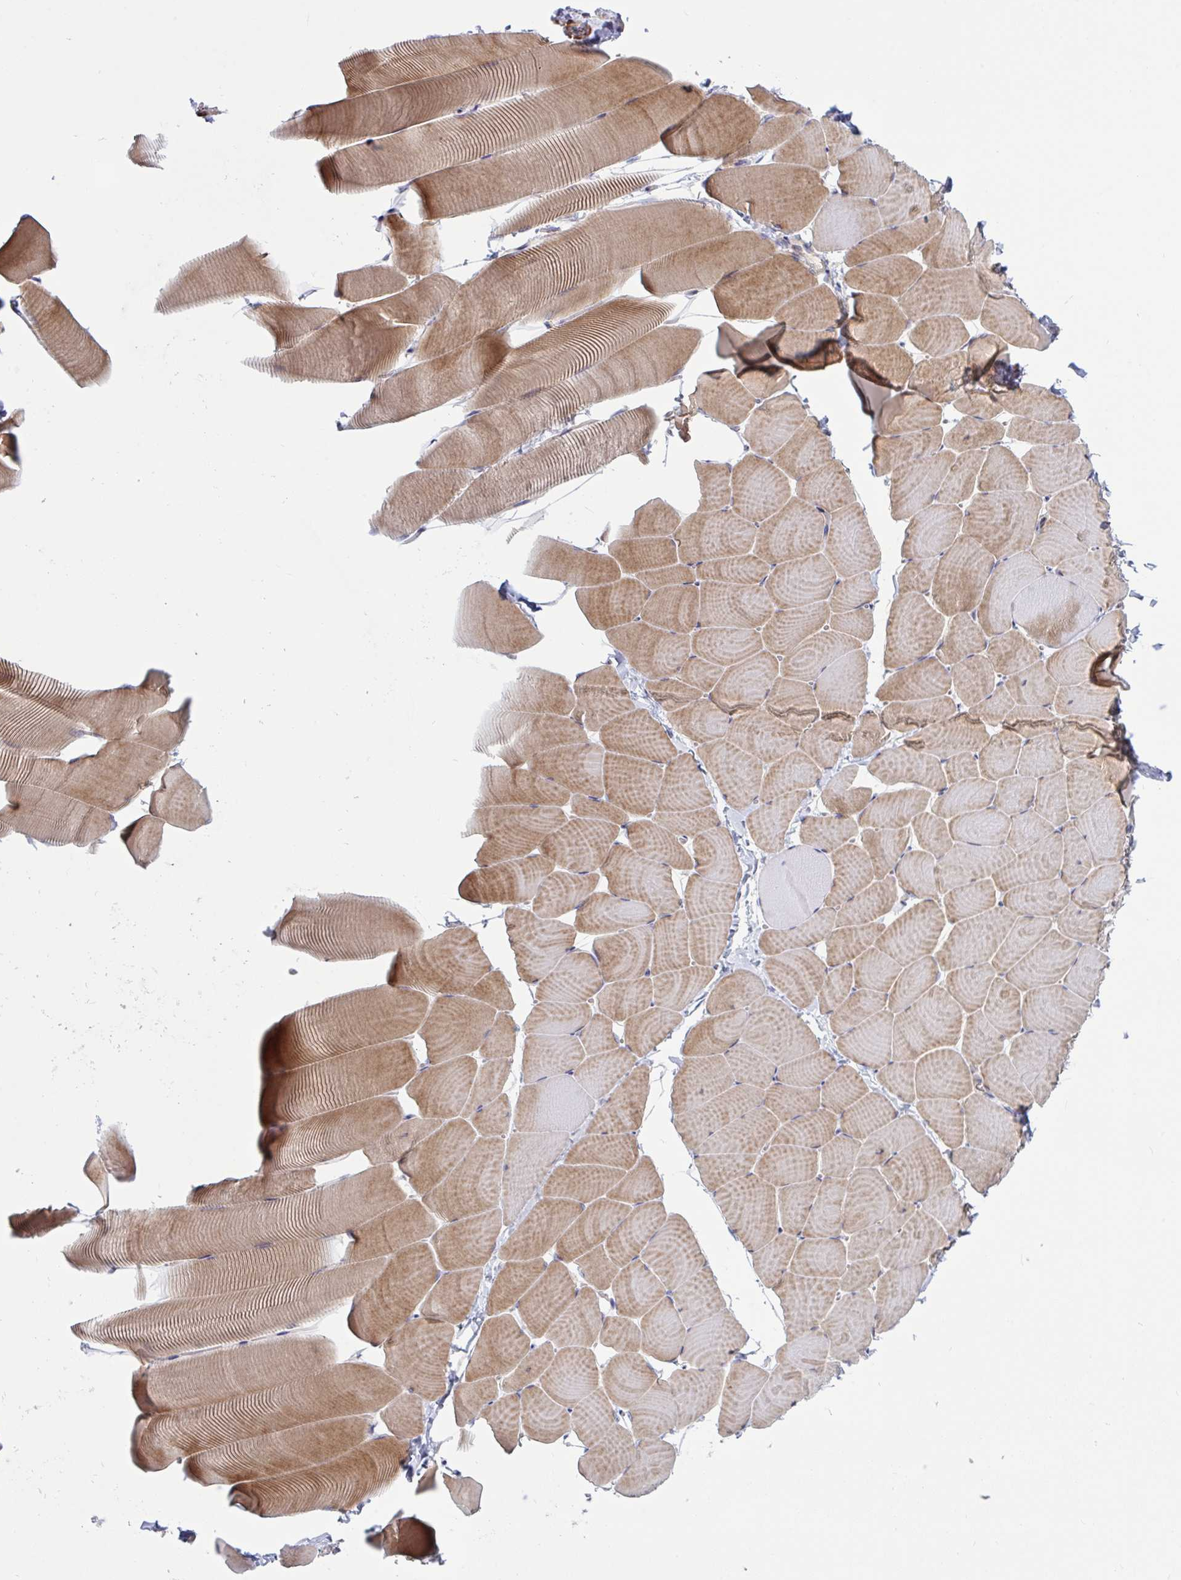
{"staining": {"intensity": "moderate", "quantity": "25%-75%", "location": "cytoplasmic/membranous"}, "tissue": "skeletal muscle", "cell_type": "Myocytes", "image_type": "normal", "snomed": [{"axis": "morphology", "description": "Normal tissue, NOS"}, {"axis": "topography", "description": "Skeletal muscle"}], "caption": "Immunohistochemistry image of benign skeletal muscle stained for a protein (brown), which shows medium levels of moderate cytoplasmic/membranous expression in approximately 25%-75% of myocytes.", "gene": "TANK", "patient": {"sex": "male", "age": 25}}